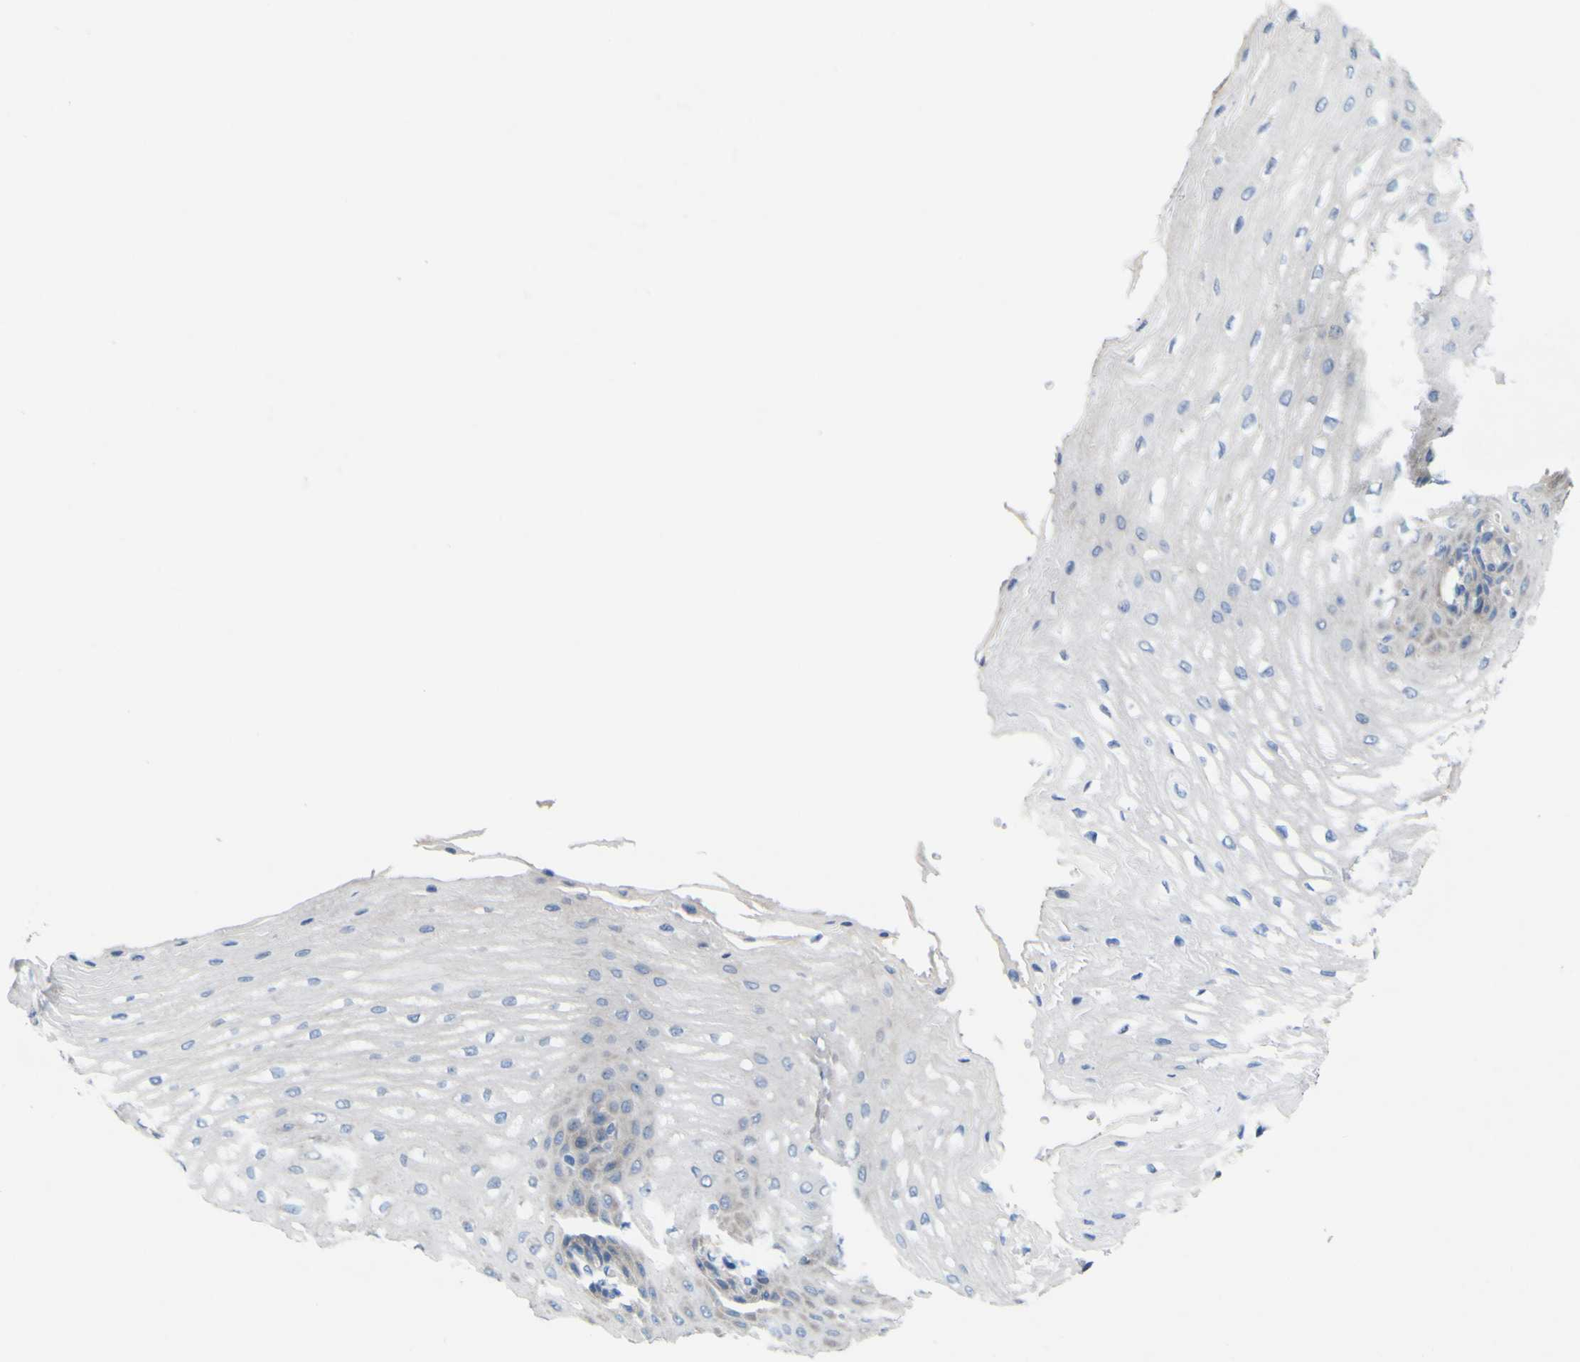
{"staining": {"intensity": "weak", "quantity": "<25%", "location": "cytoplasmic/membranous"}, "tissue": "esophagus", "cell_type": "Squamous epithelial cells", "image_type": "normal", "snomed": [{"axis": "morphology", "description": "Normal tissue, NOS"}, {"axis": "topography", "description": "Esophagus"}], "caption": "Squamous epithelial cells show no significant expression in normal esophagus. (Immunohistochemistry, brightfield microscopy, high magnification).", "gene": "MYEOV", "patient": {"sex": "male", "age": 54}}